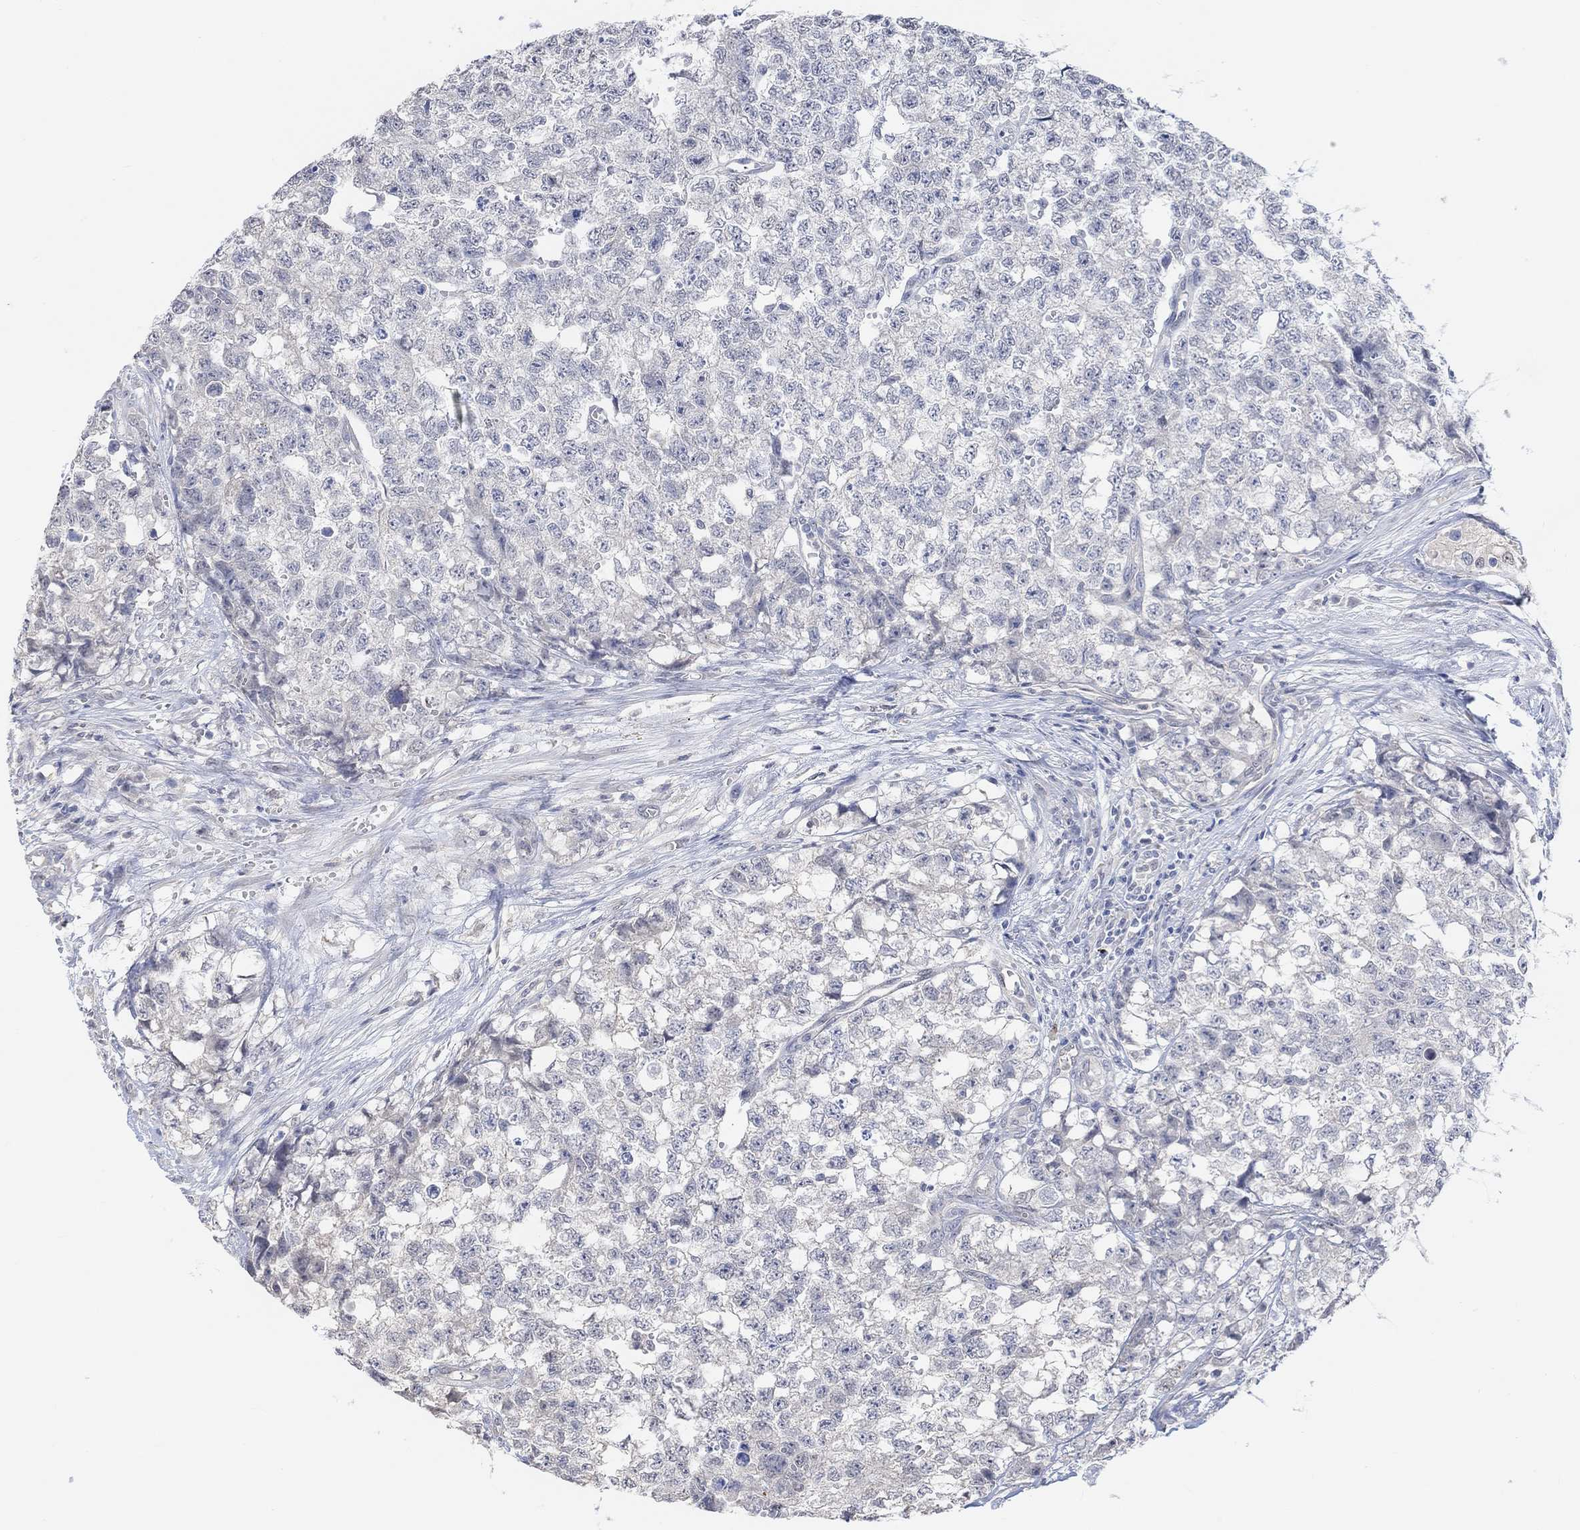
{"staining": {"intensity": "negative", "quantity": "none", "location": "none"}, "tissue": "testis cancer", "cell_type": "Tumor cells", "image_type": "cancer", "snomed": [{"axis": "morphology", "description": "Seminoma, NOS"}, {"axis": "morphology", "description": "Carcinoma, Embryonal, NOS"}, {"axis": "topography", "description": "Testis"}], "caption": "The image demonstrates no significant positivity in tumor cells of testis cancer.", "gene": "MUC1", "patient": {"sex": "male", "age": 22}}